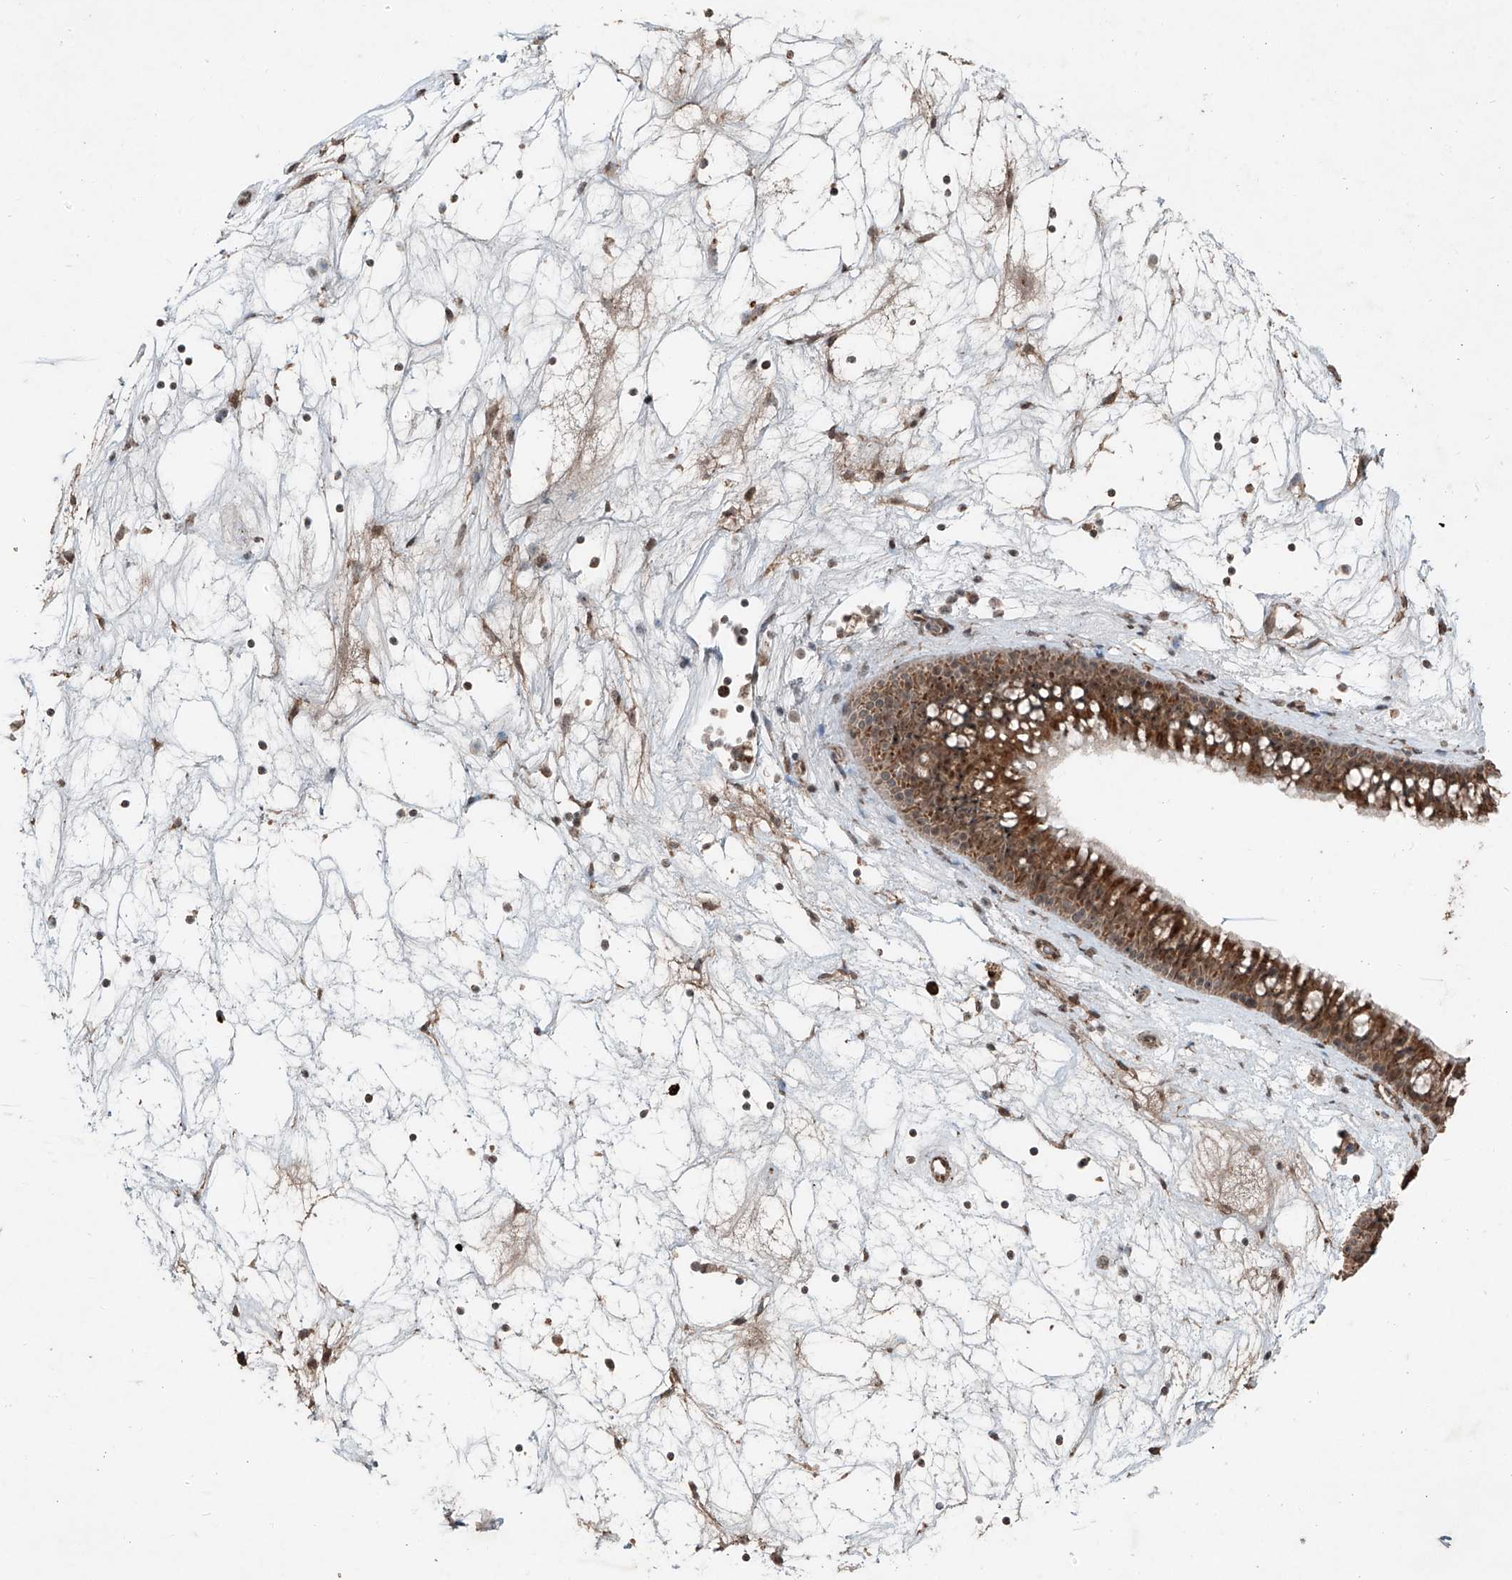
{"staining": {"intensity": "strong", "quantity": ">75%", "location": "cytoplasmic/membranous"}, "tissue": "nasopharynx", "cell_type": "Respiratory epithelial cells", "image_type": "normal", "snomed": [{"axis": "morphology", "description": "Normal tissue, NOS"}, {"axis": "topography", "description": "Nasopharynx"}], "caption": "Immunohistochemical staining of unremarkable human nasopharynx shows high levels of strong cytoplasmic/membranous staining in approximately >75% of respiratory epithelial cells. The staining is performed using DAB brown chromogen to label protein expression. The nuclei are counter-stained blue using hematoxylin.", "gene": "ZNF620", "patient": {"sex": "male", "age": 64}}